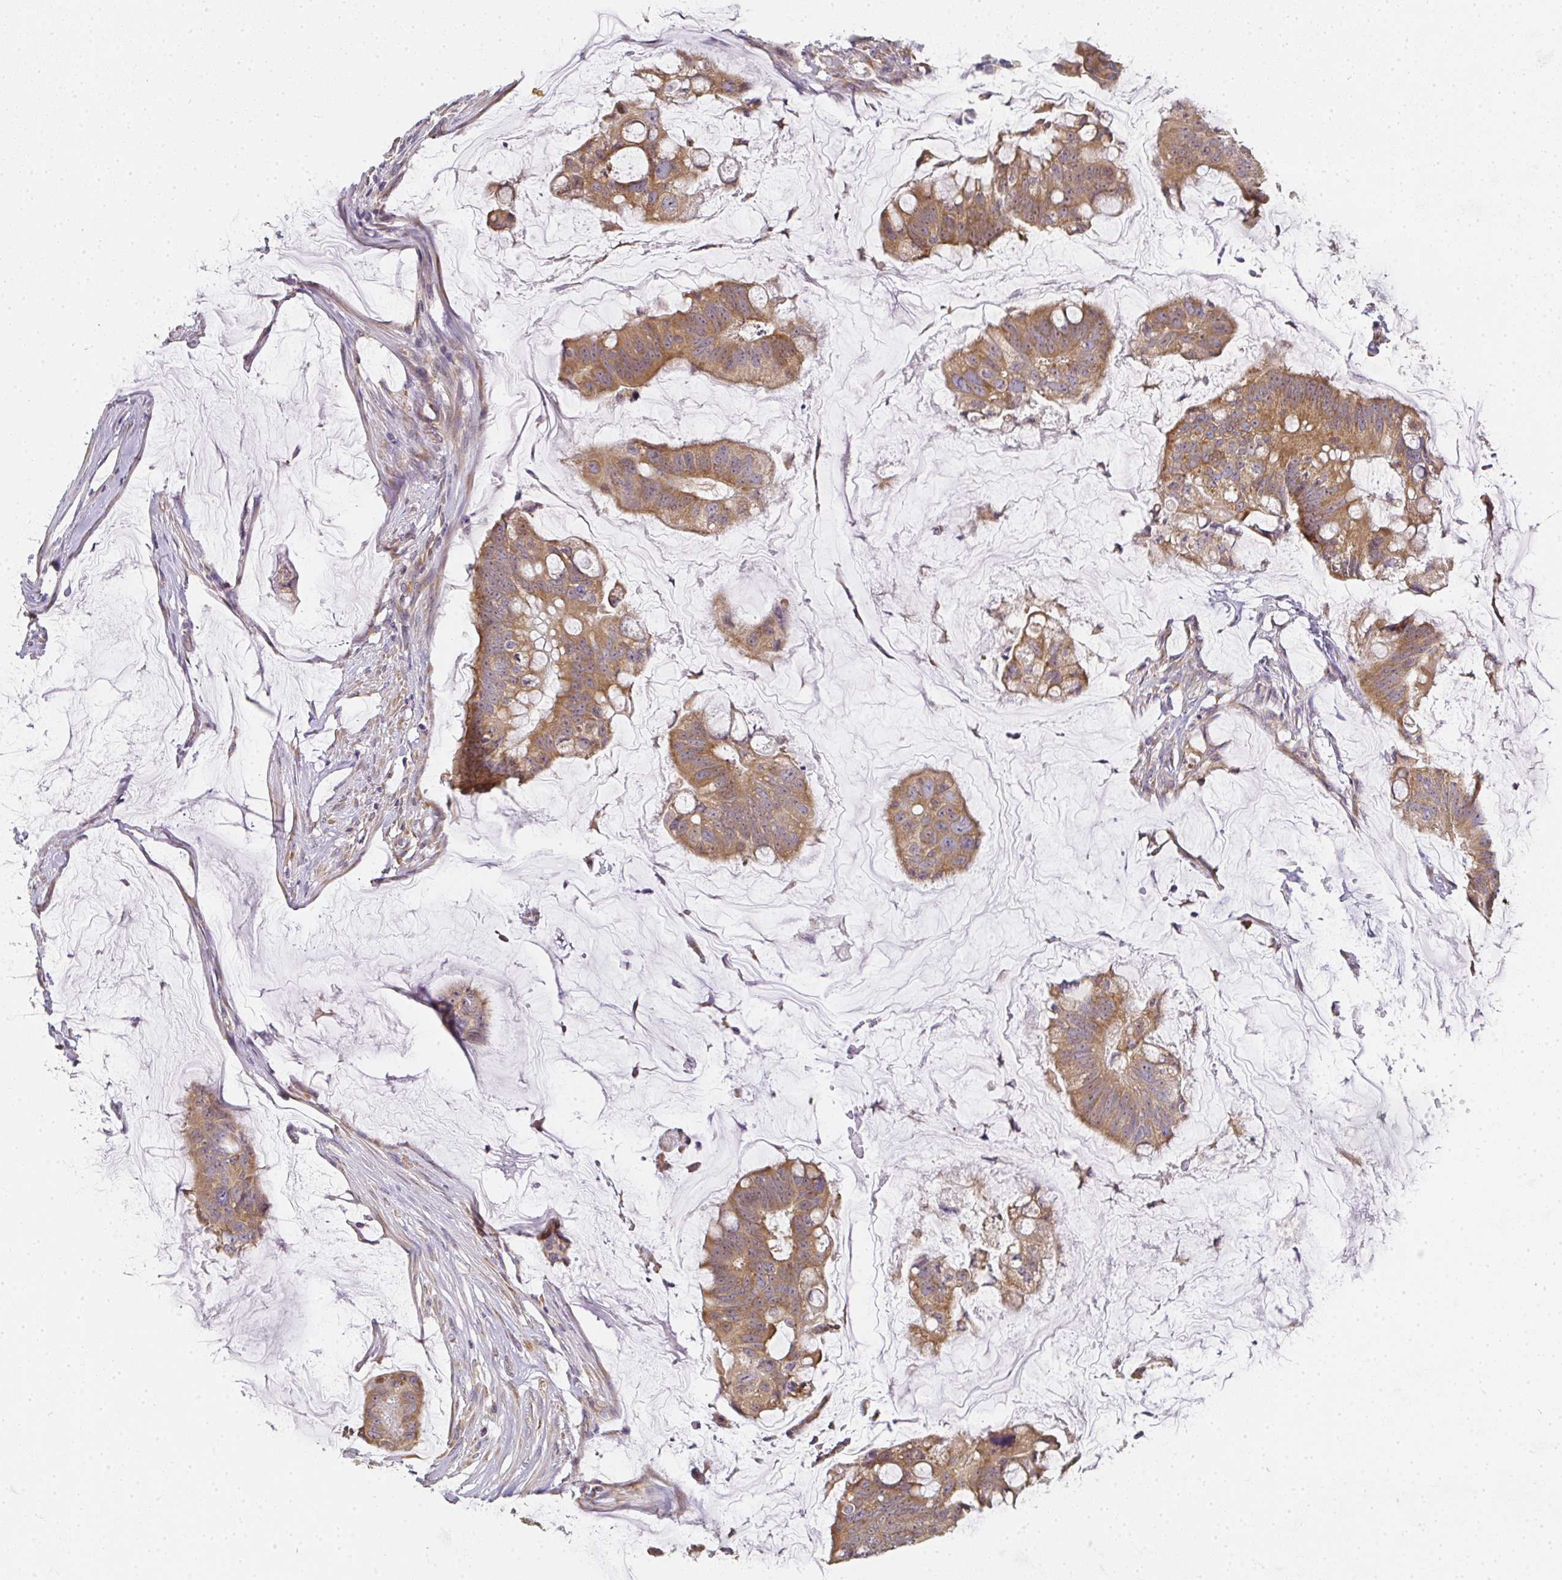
{"staining": {"intensity": "moderate", "quantity": ">75%", "location": "cytoplasmic/membranous"}, "tissue": "colorectal cancer", "cell_type": "Tumor cells", "image_type": "cancer", "snomed": [{"axis": "morphology", "description": "Adenocarcinoma, NOS"}, {"axis": "topography", "description": "Colon"}], "caption": "Approximately >75% of tumor cells in human adenocarcinoma (colorectal) reveal moderate cytoplasmic/membranous protein expression as visualized by brown immunohistochemical staining.", "gene": "SLC35B3", "patient": {"sex": "male", "age": 62}}